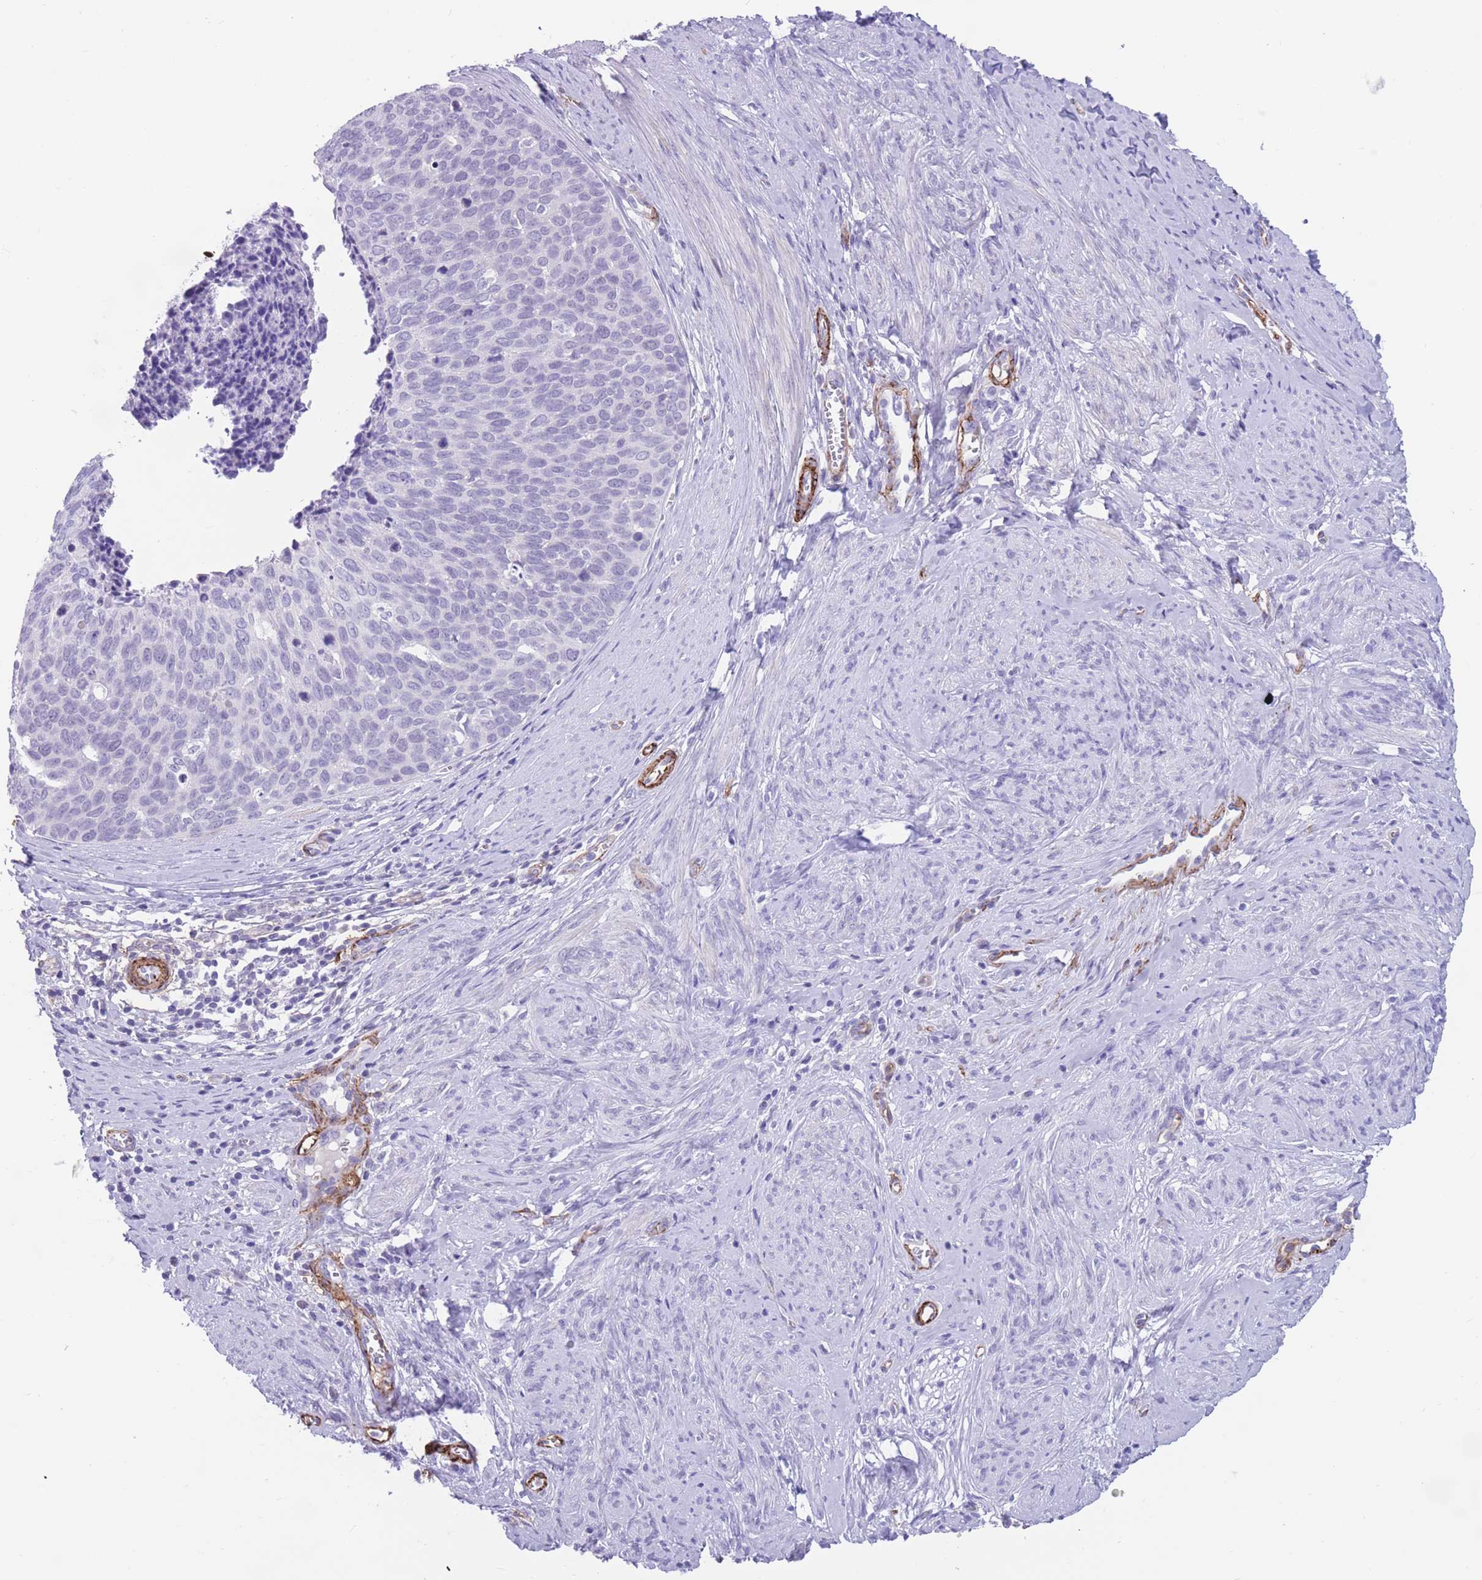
{"staining": {"intensity": "negative", "quantity": "none", "location": "none"}, "tissue": "cervical cancer", "cell_type": "Tumor cells", "image_type": "cancer", "snomed": [{"axis": "morphology", "description": "Squamous cell carcinoma, NOS"}, {"axis": "topography", "description": "Cervix"}], "caption": "This is an immunohistochemistry micrograph of human cervical cancer (squamous cell carcinoma). There is no staining in tumor cells.", "gene": "DPYD", "patient": {"sex": "female", "age": 80}}